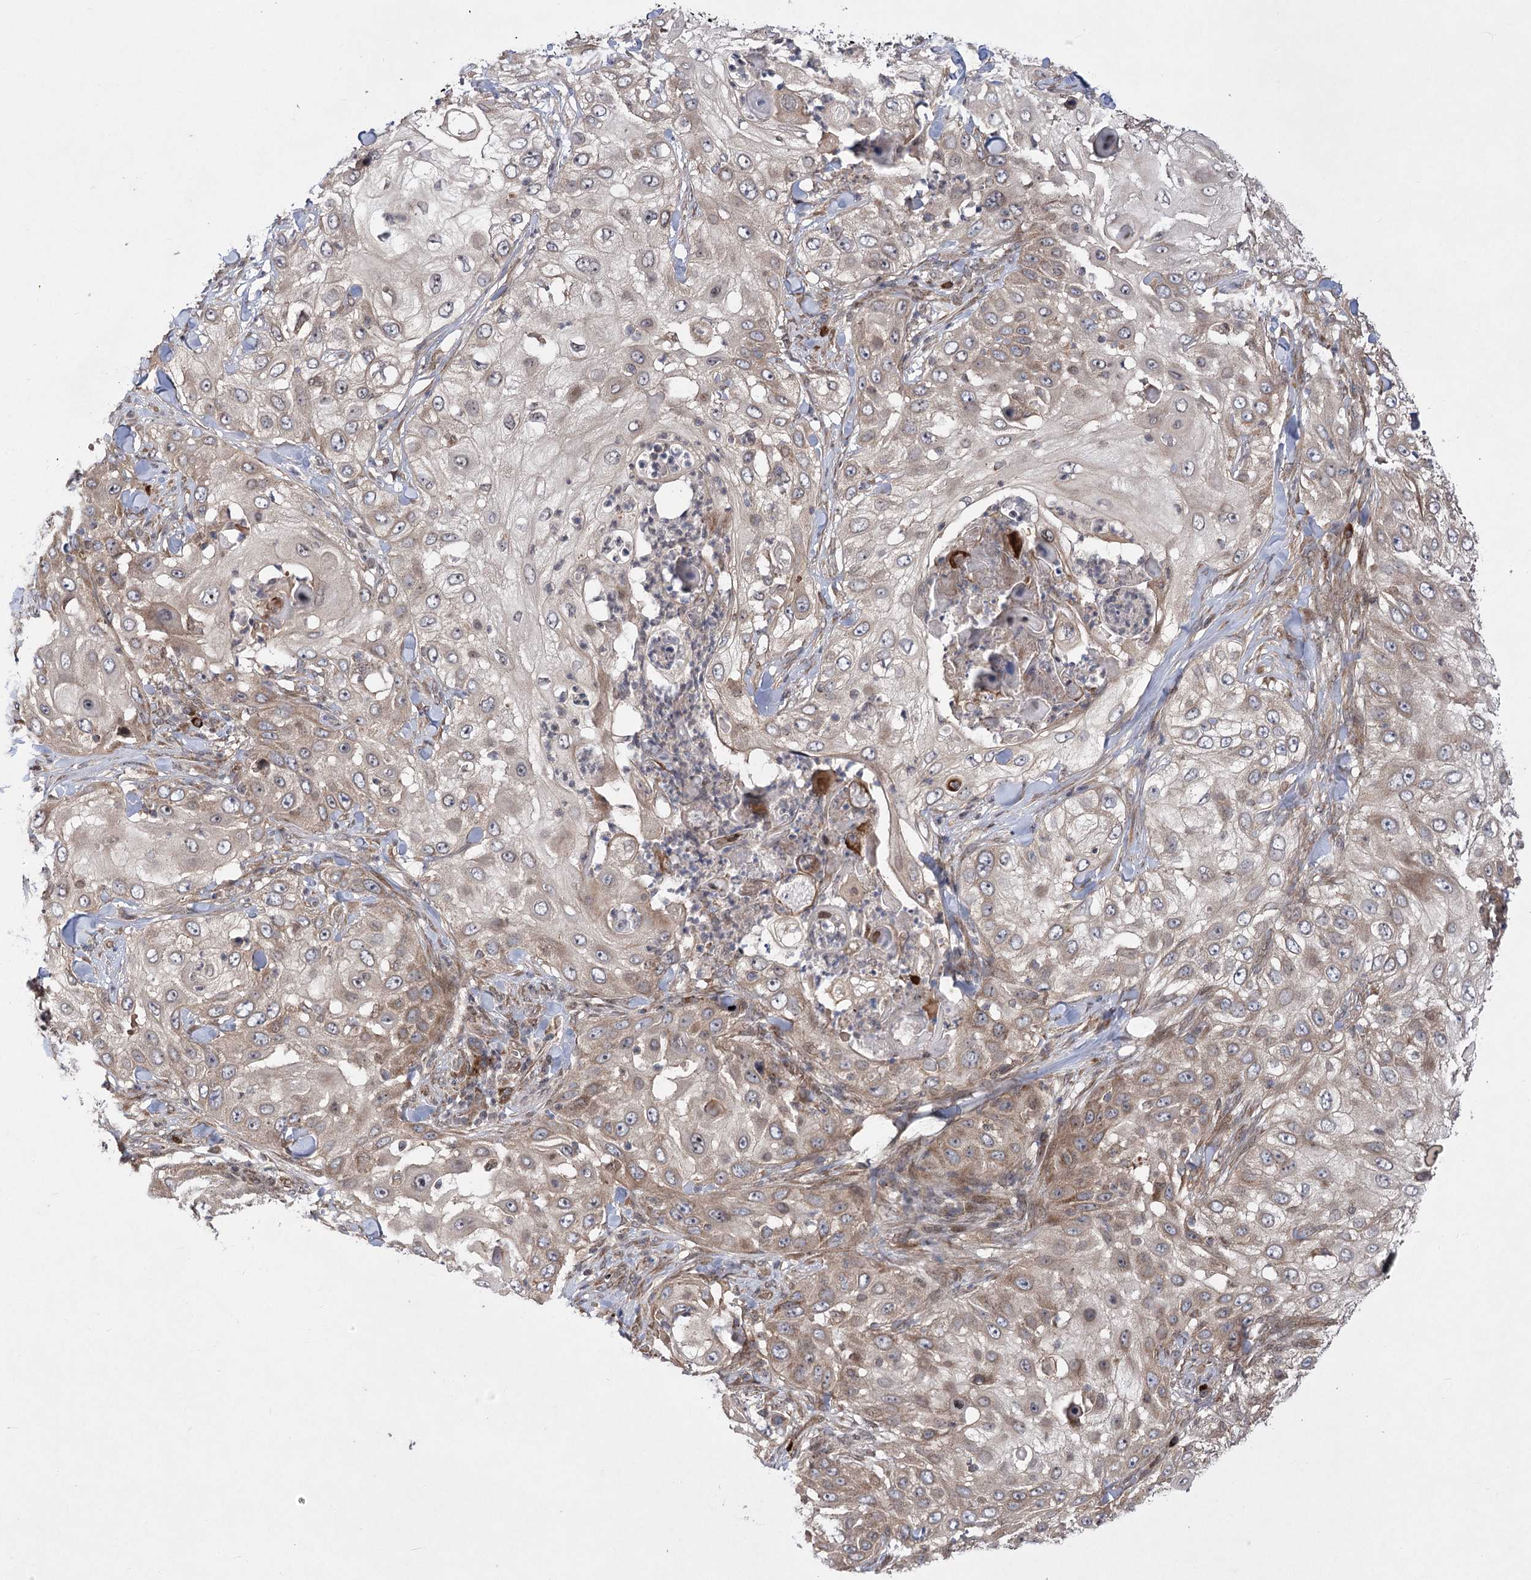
{"staining": {"intensity": "weak", "quantity": "25%-75%", "location": "cytoplasmic/membranous"}, "tissue": "skin cancer", "cell_type": "Tumor cells", "image_type": "cancer", "snomed": [{"axis": "morphology", "description": "Squamous cell carcinoma, NOS"}, {"axis": "topography", "description": "Skin"}], "caption": "This photomicrograph demonstrates IHC staining of human skin cancer, with low weak cytoplasmic/membranous expression in about 25%-75% of tumor cells.", "gene": "TENM2", "patient": {"sex": "female", "age": 44}}